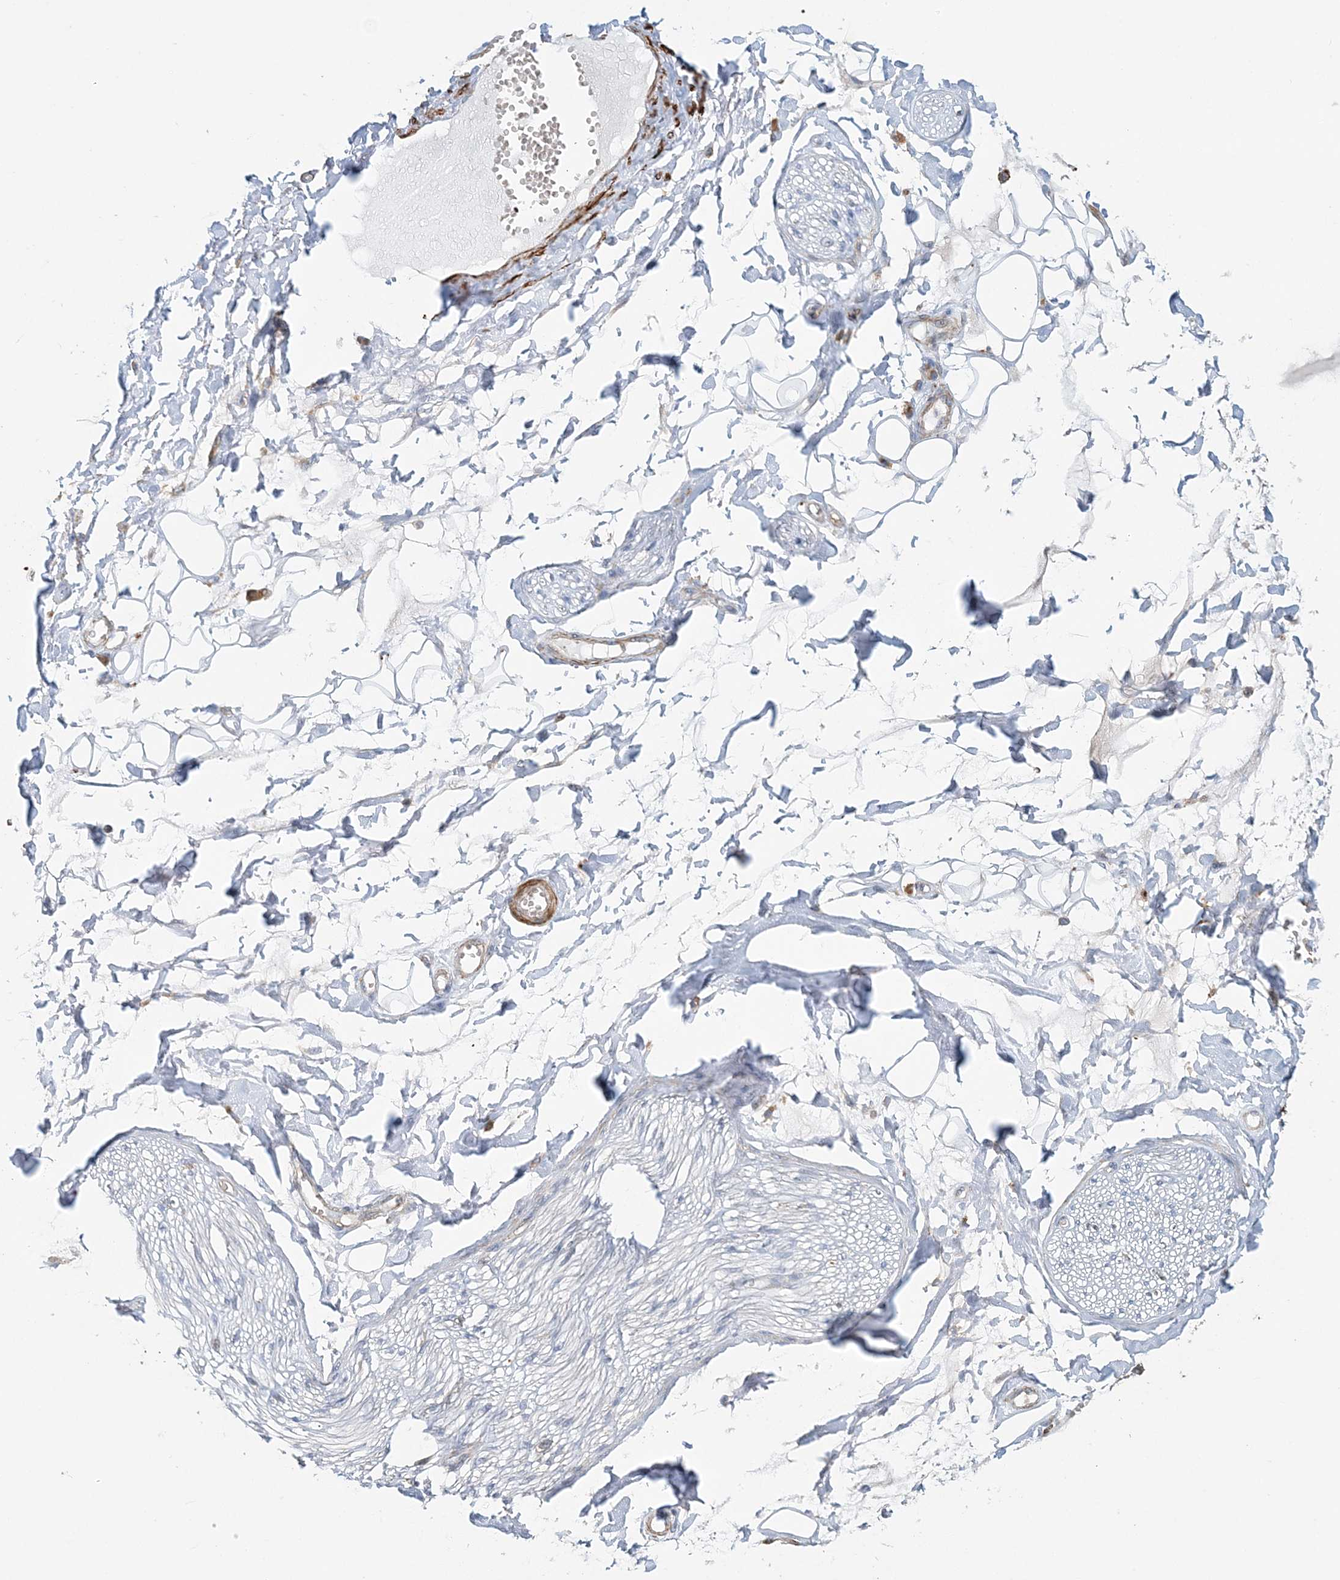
{"staining": {"intensity": "negative", "quantity": "none", "location": "none"}, "tissue": "adipose tissue", "cell_type": "Adipocytes", "image_type": "normal", "snomed": [{"axis": "morphology", "description": "Normal tissue, NOS"}, {"axis": "morphology", "description": "Inflammation, NOS"}, {"axis": "topography", "description": "Salivary gland"}, {"axis": "topography", "description": "Peripheral nerve tissue"}], "caption": "Image shows no significant protein staining in adipocytes of unremarkable adipose tissue.", "gene": "TTI1", "patient": {"sex": "female", "age": 75}}